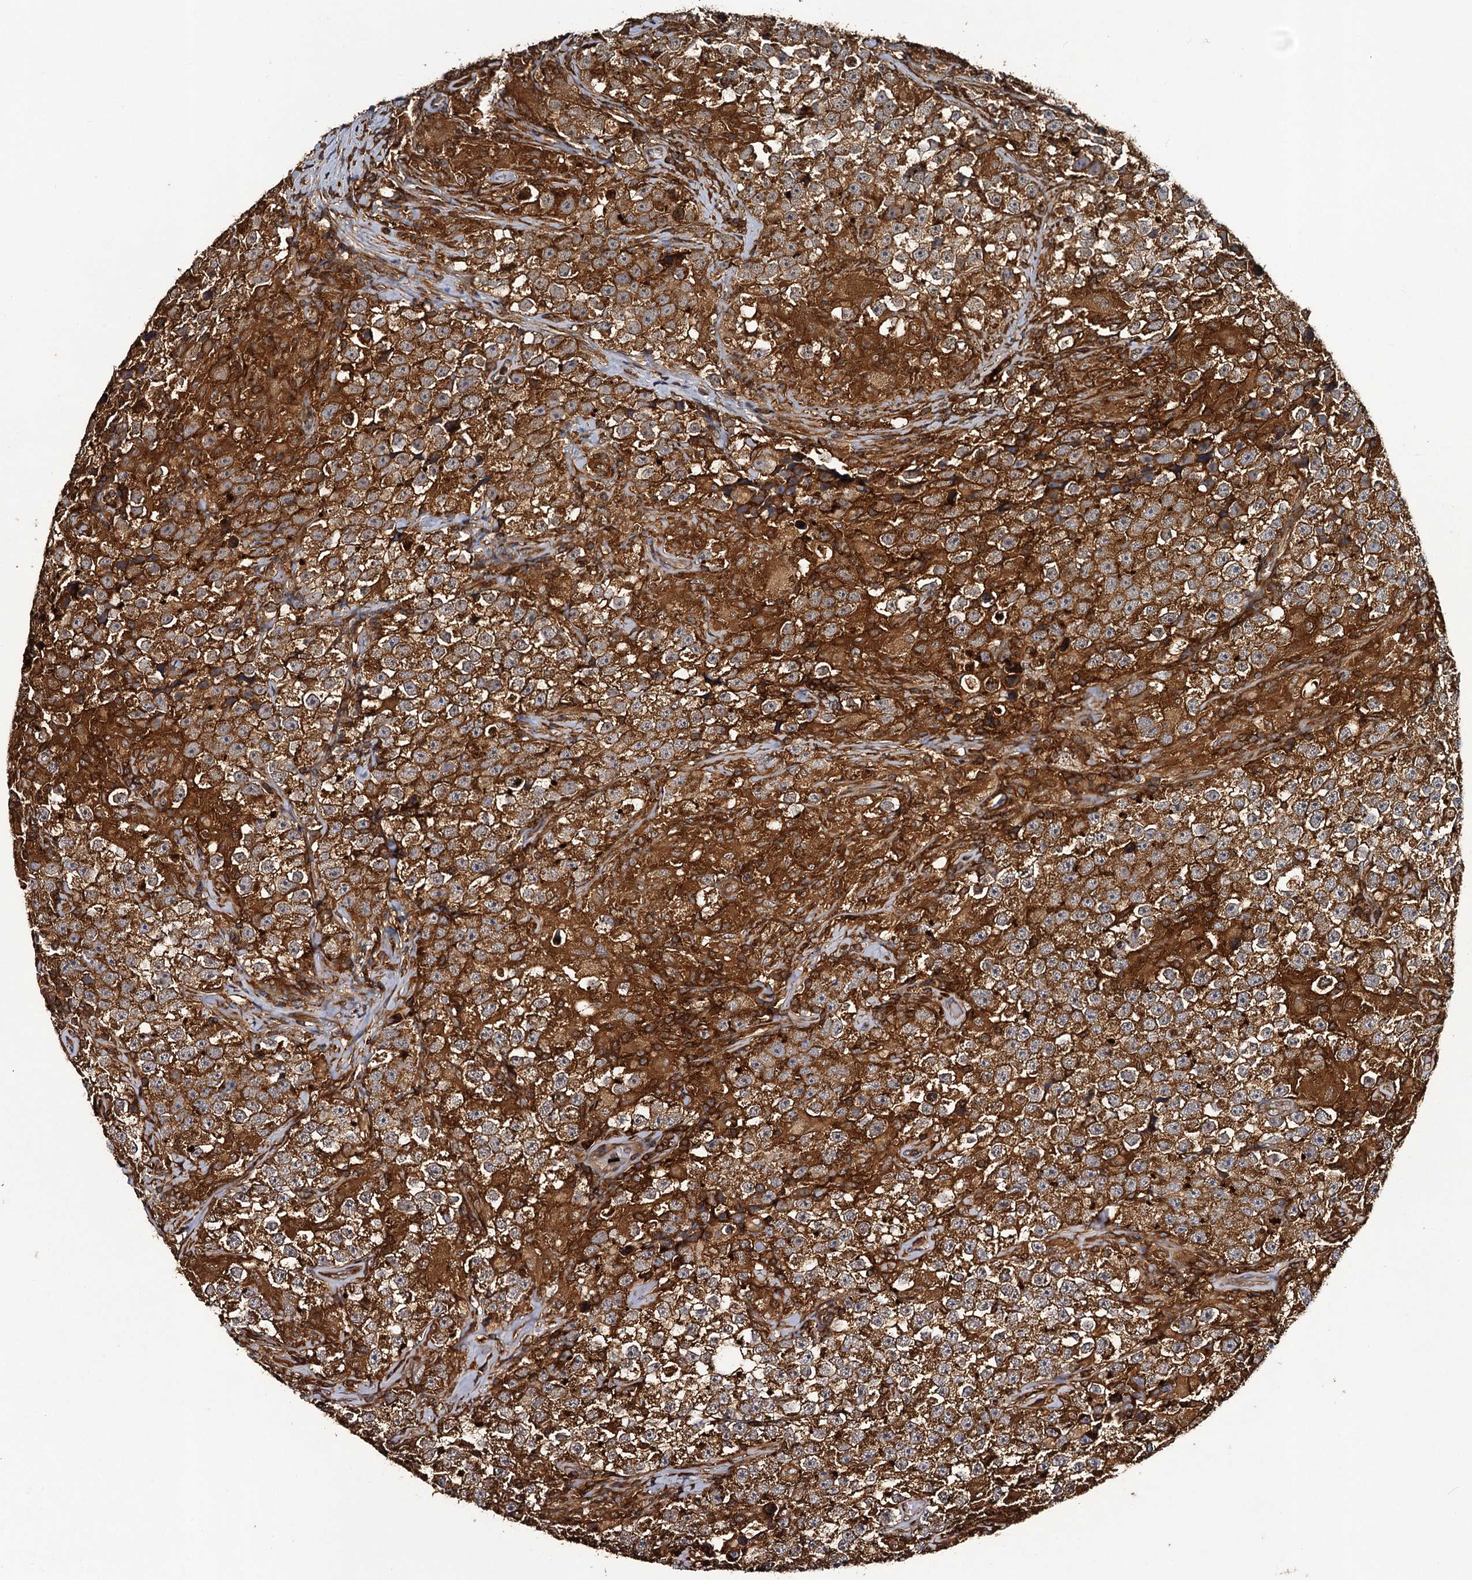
{"staining": {"intensity": "strong", "quantity": ">75%", "location": "cytoplasmic/membranous"}, "tissue": "testis cancer", "cell_type": "Tumor cells", "image_type": "cancer", "snomed": [{"axis": "morphology", "description": "Seminoma, NOS"}, {"axis": "topography", "description": "Testis"}], "caption": "A high amount of strong cytoplasmic/membranous positivity is seen in approximately >75% of tumor cells in testis cancer (seminoma) tissue.", "gene": "VWA8", "patient": {"sex": "male", "age": 46}}